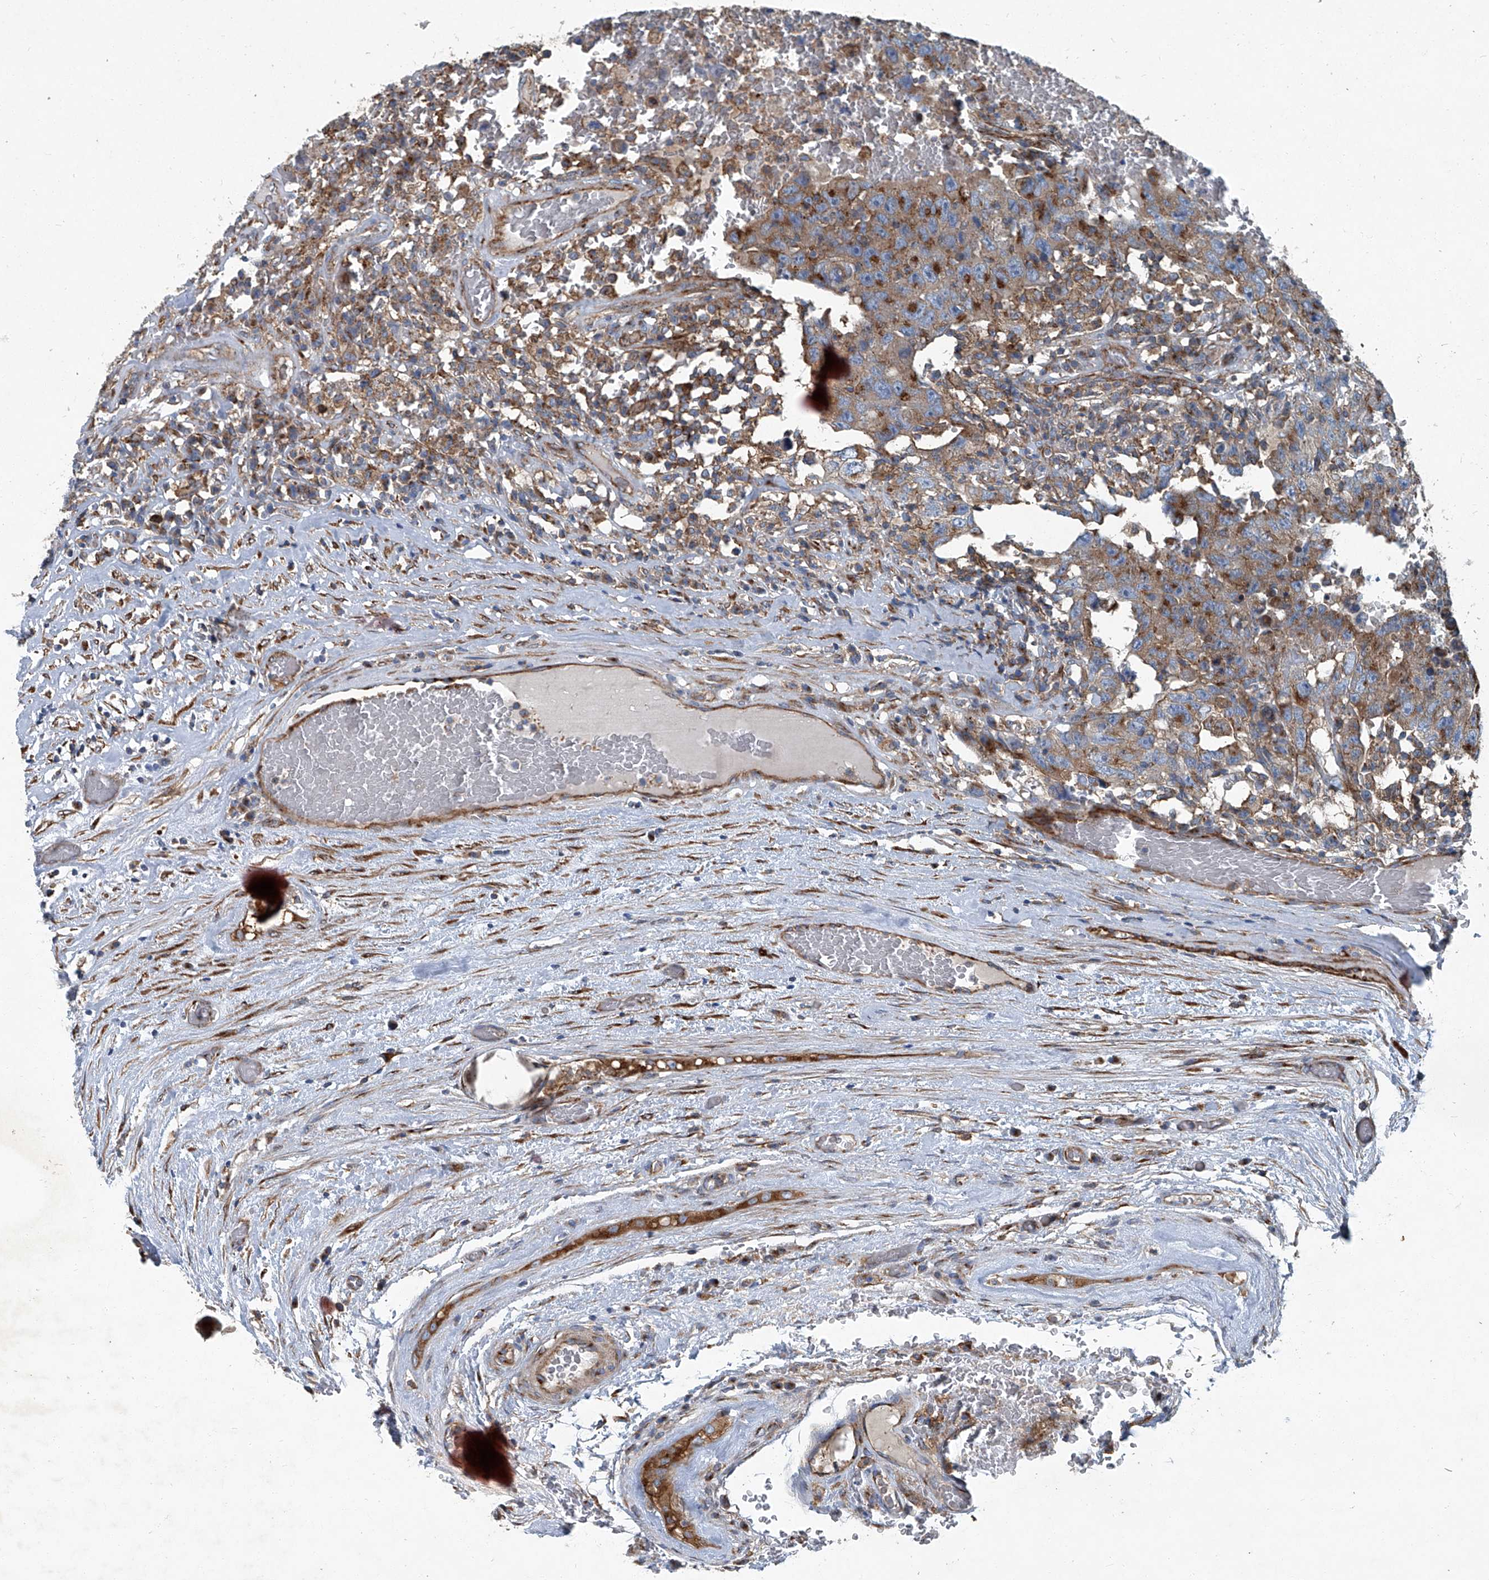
{"staining": {"intensity": "moderate", "quantity": ">75%", "location": "cytoplasmic/membranous"}, "tissue": "testis cancer", "cell_type": "Tumor cells", "image_type": "cancer", "snomed": [{"axis": "morphology", "description": "Carcinoma, Embryonal, NOS"}, {"axis": "topography", "description": "Testis"}], "caption": "An image of human embryonal carcinoma (testis) stained for a protein reveals moderate cytoplasmic/membranous brown staining in tumor cells.", "gene": "PIGH", "patient": {"sex": "male", "age": 26}}